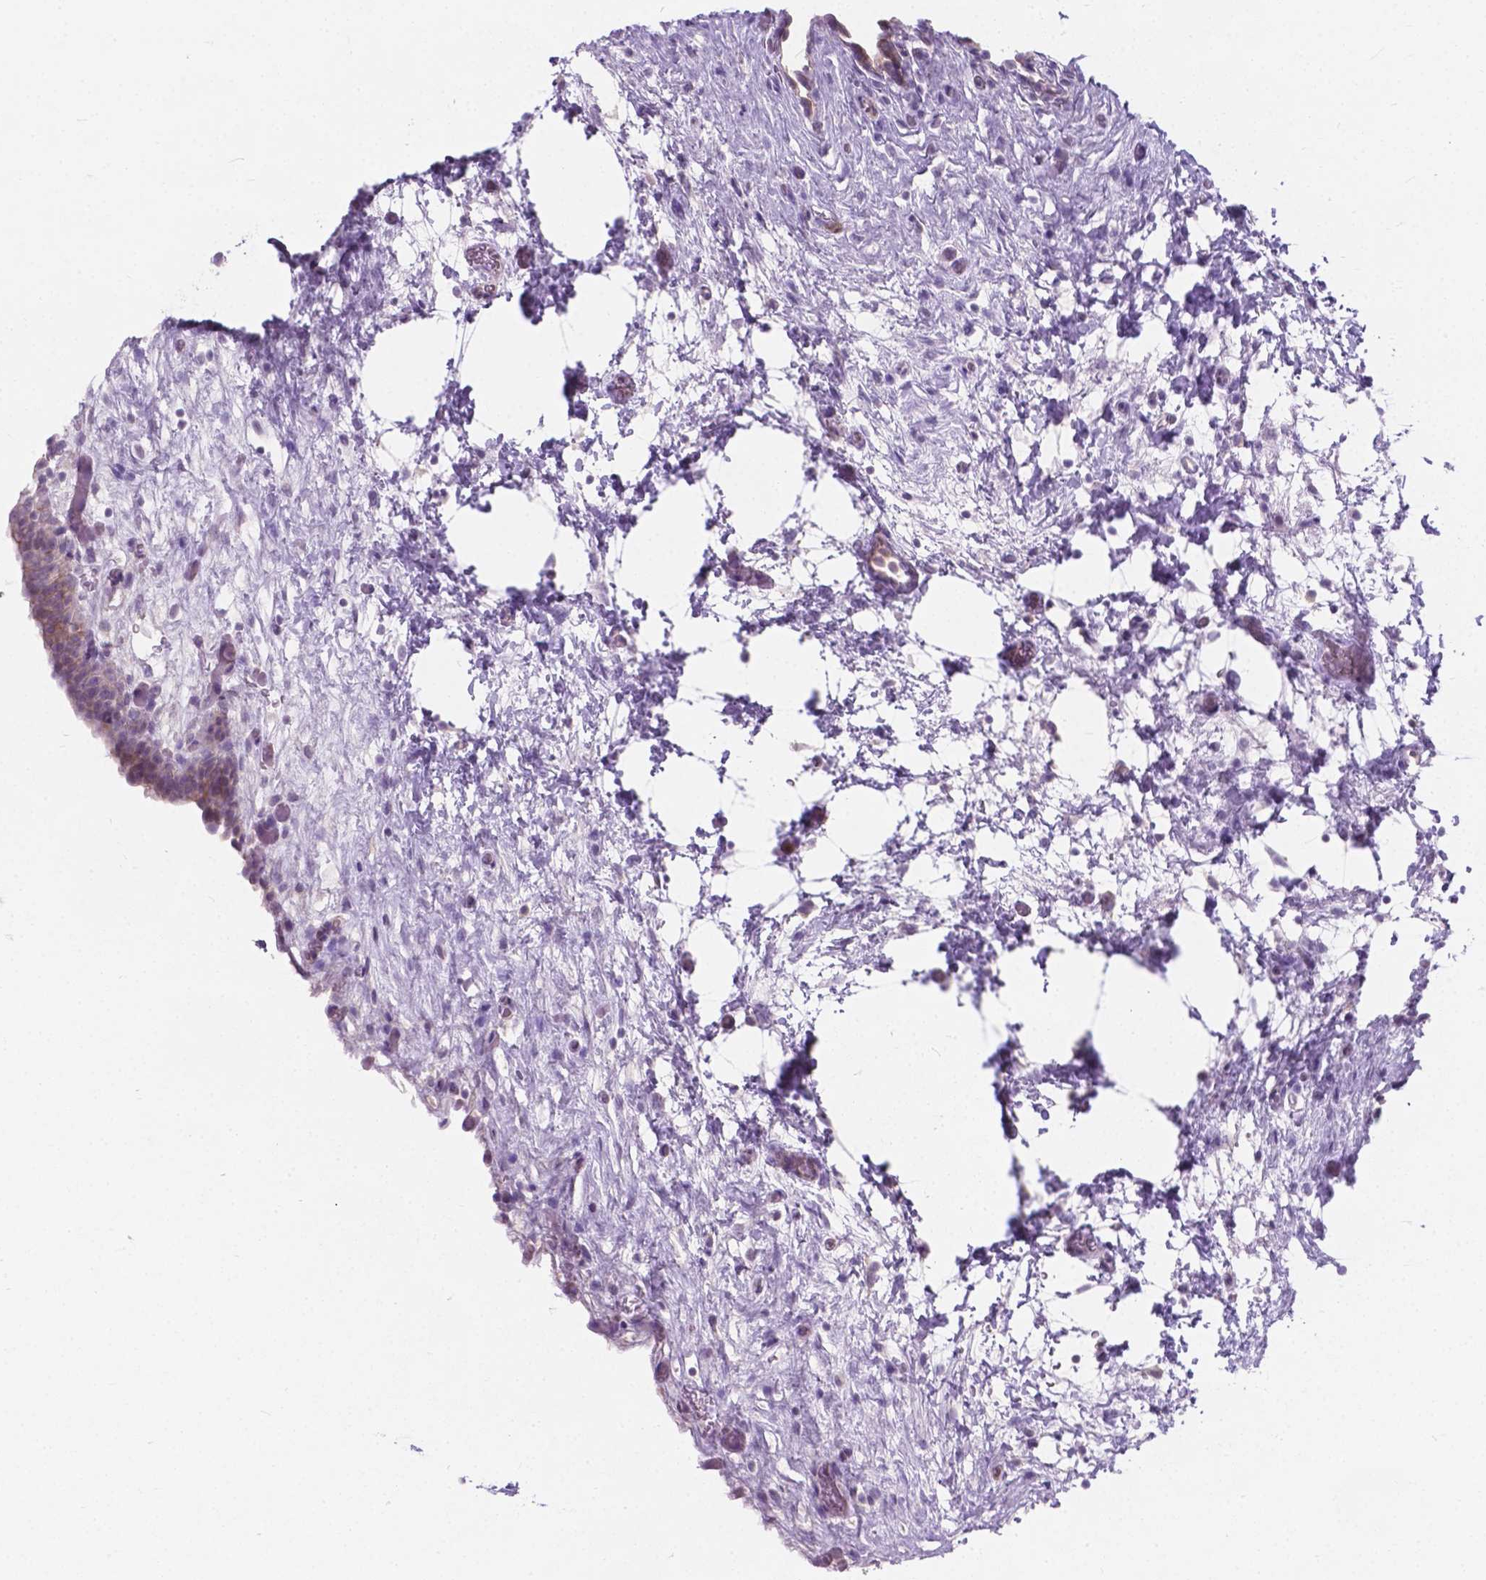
{"staining": {"intensity": "weak", "quantity": "<25%", "location": "cytoplasmic/membranous"}, "tissue": "urinary bladder", "cell_type": "Urothelial cells", "image_type": "normal", "snomed": [{"axis": "morphology", "description": "Normal tissue, NOS"}, {"axis": "topography", "description": "Urinary bladder"}], "caption": "Immunohistochemical staining of benign human urinary bladder exhibits no significant positivity in urothelial cells. The staining was performed using DAB to visualize the protein expression in brown, while the nuclei were stained in blue with hematoxylin (Magnification: 20x).", "gene": "KIAA0040", "patient": {"sex": "male", "age": 69}}